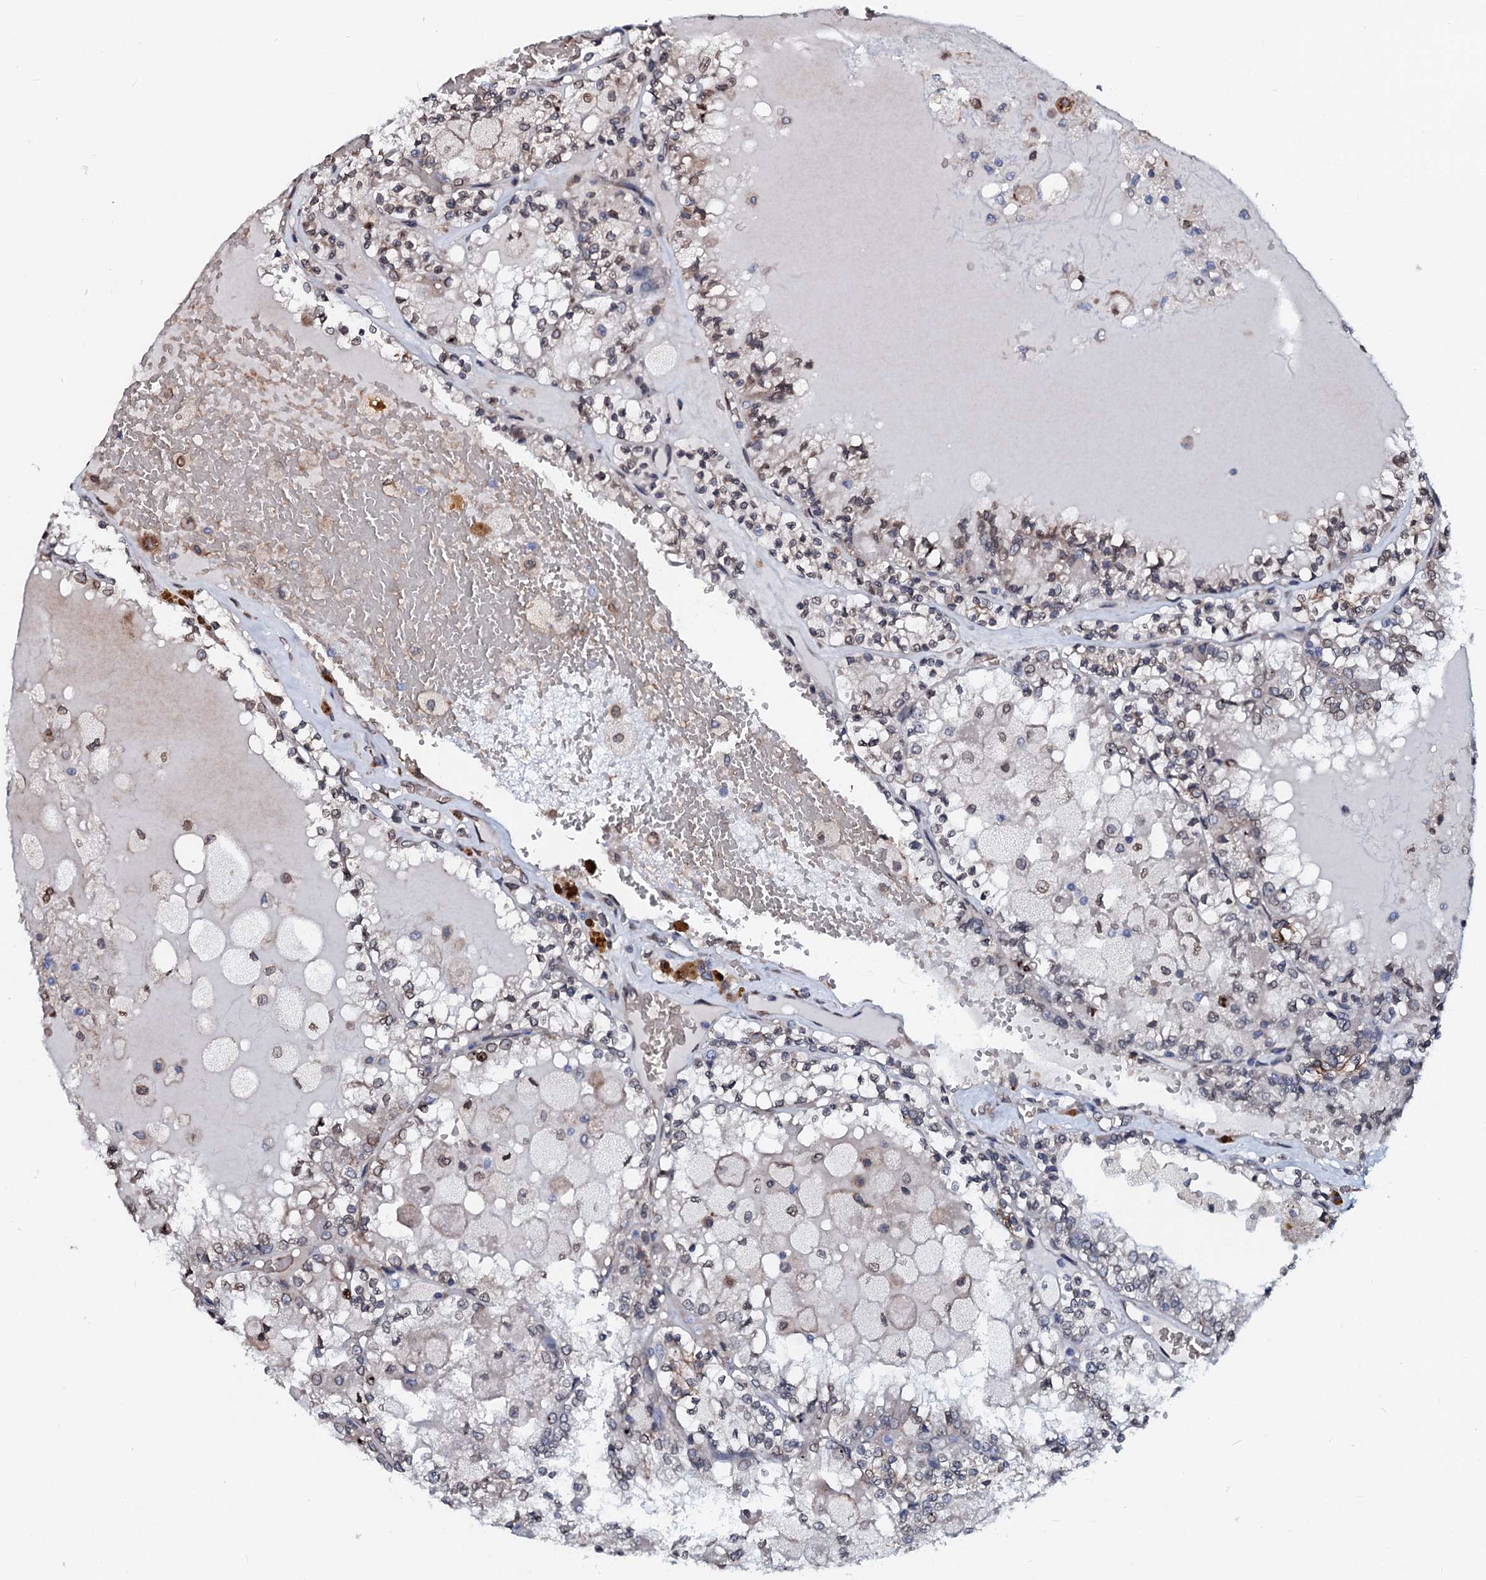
{"staining": {"intensity": "weak", "quantity": "<25%", "location": "cytoplasmic/membranous,nuclear"}, "tissue": "renal cancer", "cell_type": "Tumor cells", "image_type": "cancer", "snomed": [{"axis": "morphology", "description": "Adenocarcinoma, NOS"}, {"axis": "topography", "description": "Kidney"}], "caption": "Image shows no significant protein expression in tumor cells of renal cancer (adenocarcinoma).", "gene": "NRP2", "patient": {"sex": "female", "age": 56}}